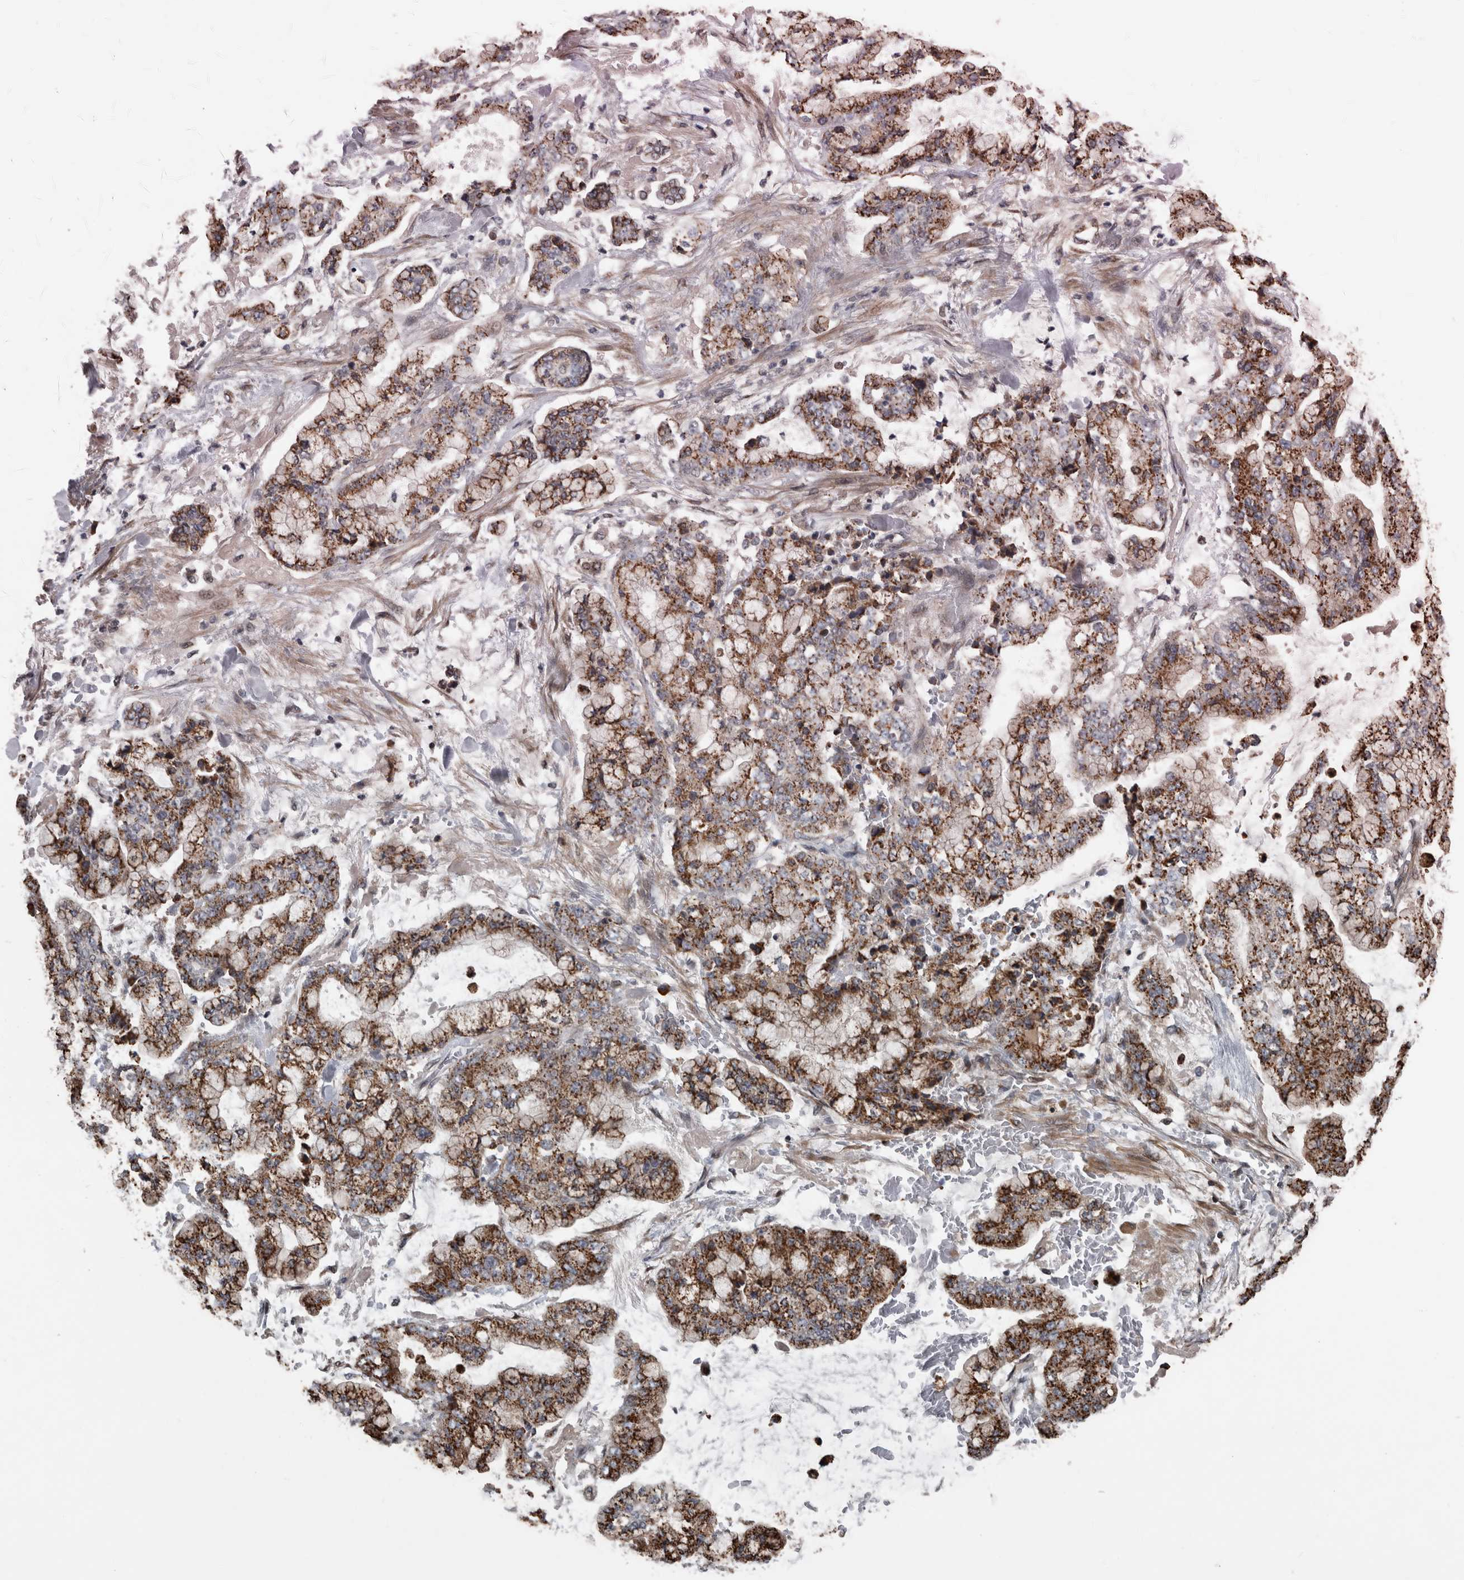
{"staining": {"intensity": "strong", "quantity": ">75%", "location": "cytoplasmic/membranous"}, "tissue": "stomach cancer", "cell_type": "Tumor cells", "image_type": "cancer", "snomed": [{"axis": "morphology", "description": "Normal tissue, NOS"}, {"axis": "morphology", "description": "Adenocarcinoma, NOS"}, {"axis": "topography", "description": "Stomach, upper"}, {"axis": "topography", "description": "Stomach"}], "caption": "This is an image of immunohistochemistry staining of stomach cancer (adenocarcinoma), which shows strong staining in the cytoplasmic/membranous of tumor cells.", "gene": "ZNF345", "patient": {"sex": "male", "age": 76}}